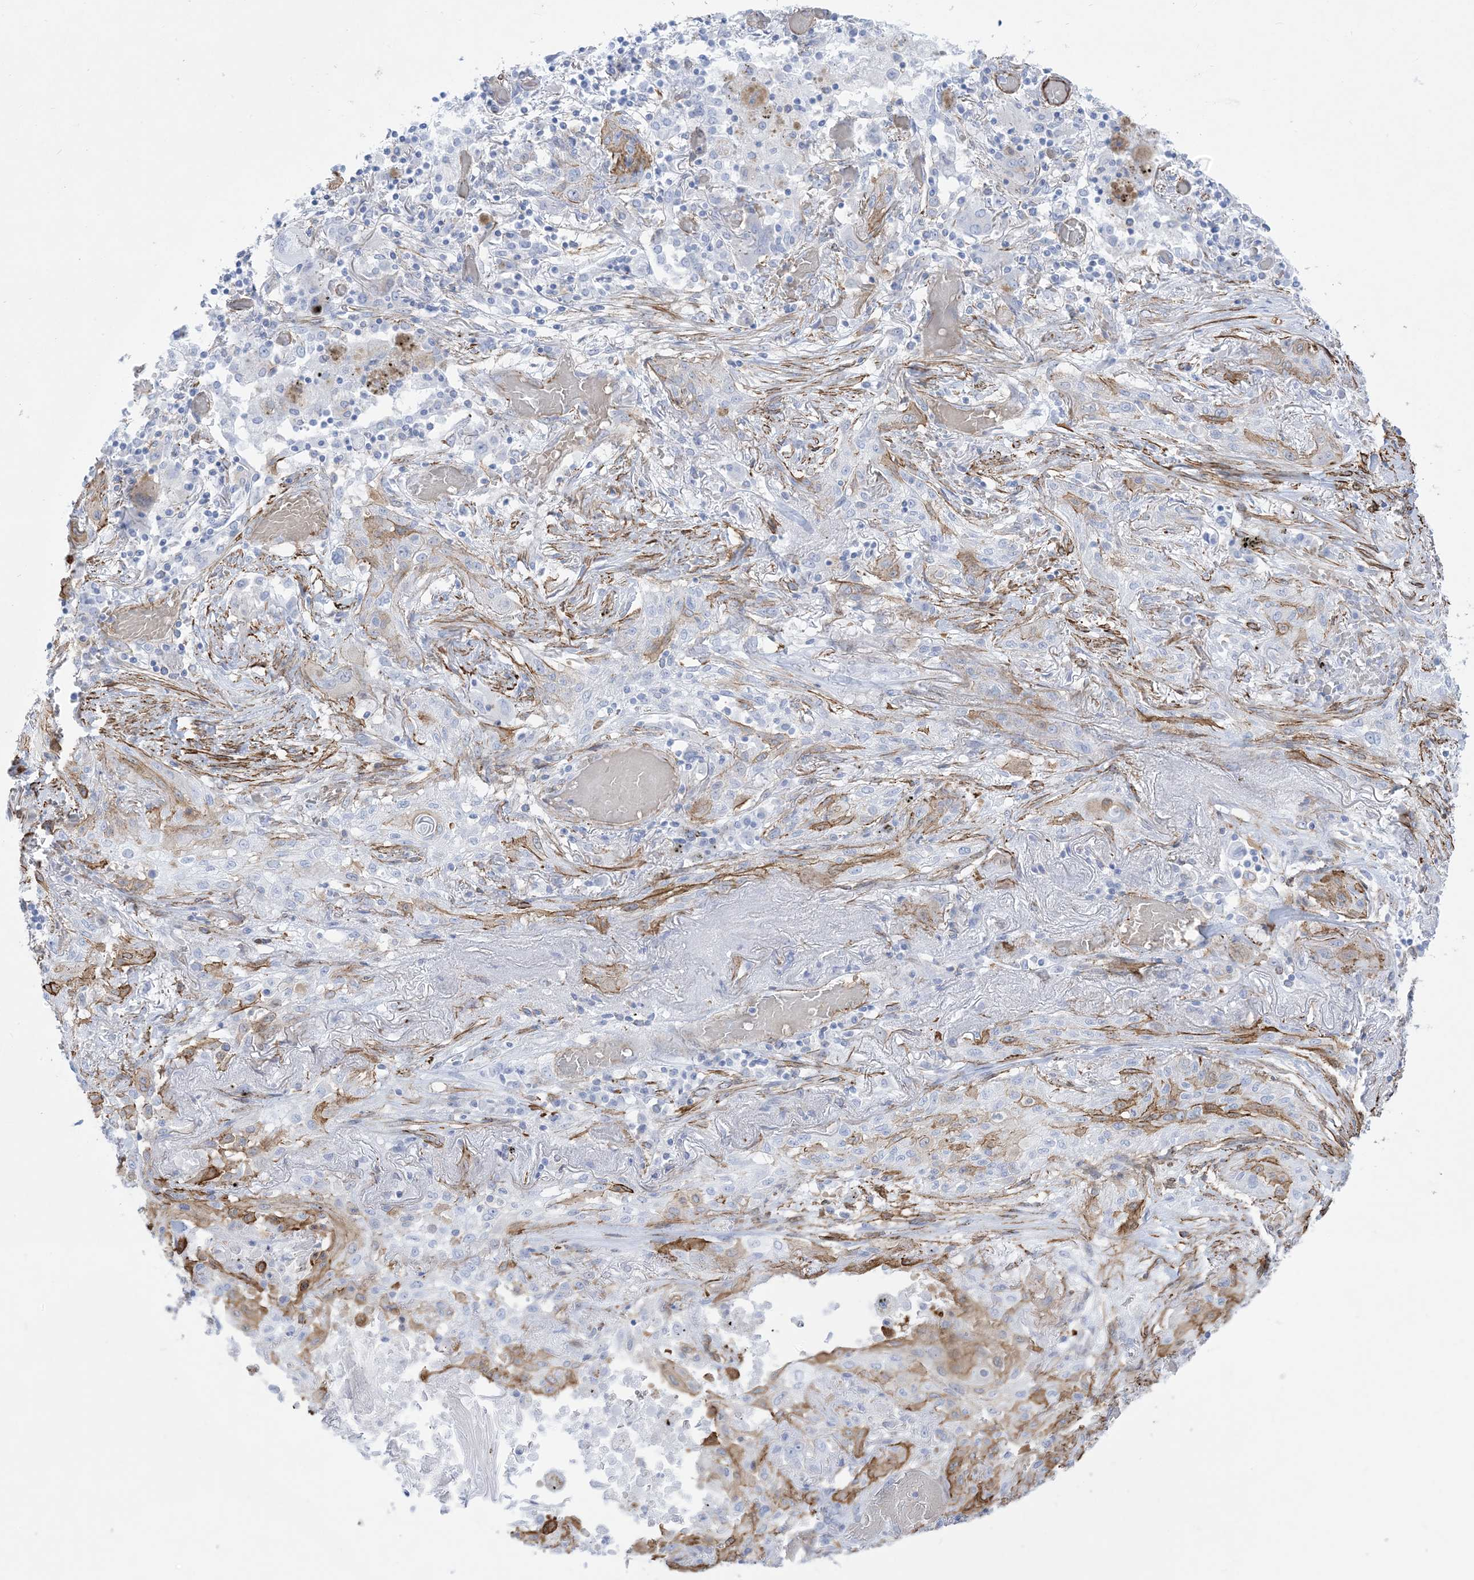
{"staining": {"intensity": "negative", "quantity": "none", "location": "none"}, "tissue": "lung cancer", "cell_type": "Tumor cells", "image_type": "cancer", "snomed": [{"axis": "morphology", "description": "Squamous cell carcinoma, NOS"}, {"axis": "topography", "description": "Lung"}], "caption": "Immunohistochemical staining of human lung cancer demonstrates no significant expression in tumor cells.", "gene": "B3GNT7", "patient": {"sex": "female", "age": 47}}